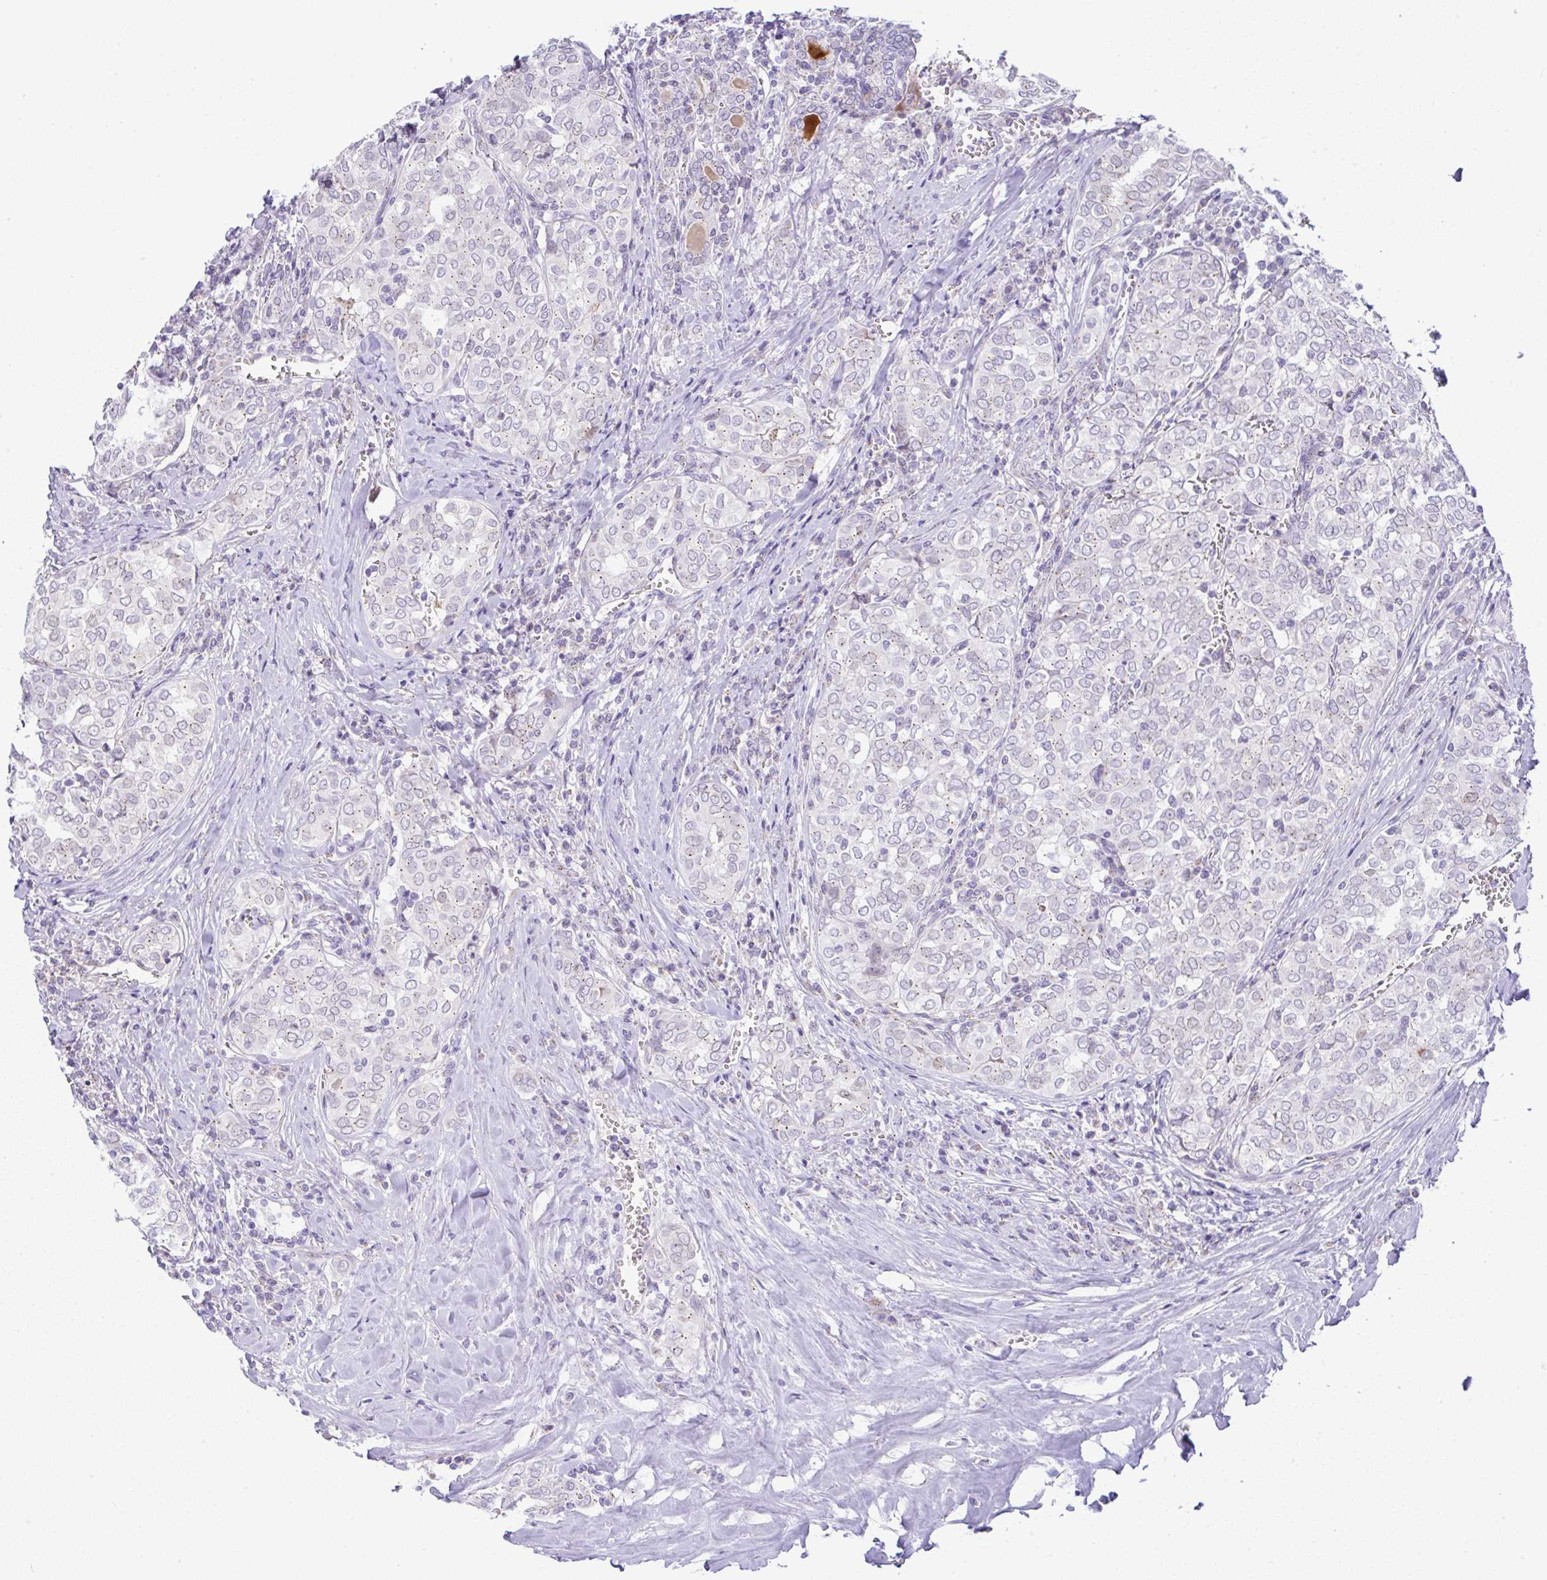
{"staining": {"intensity": "weak", "quantity": "<25%", "location": "cytoplasmic/membranous"}, "tissue": "thyroid cancer", "cell_type": "Tumor cells", "image_type": "cancer", "snomed": [{"axis": "morphology", "description": "Papillary adenocarcinoma, NOS"}, {"axis": "topography", "description": "Thyroid gland"}], "caption": "DAB (3,3'-diaminobenzidine) immunohistochemical staining of human thyroid papillary adenocarcinoma shows no significant expression in tumor cells. (DAB immunohistochemistry (IHC), high magnification).", "gene": "FAM177A1", "patient": {"sex": "female", "age": 30}}